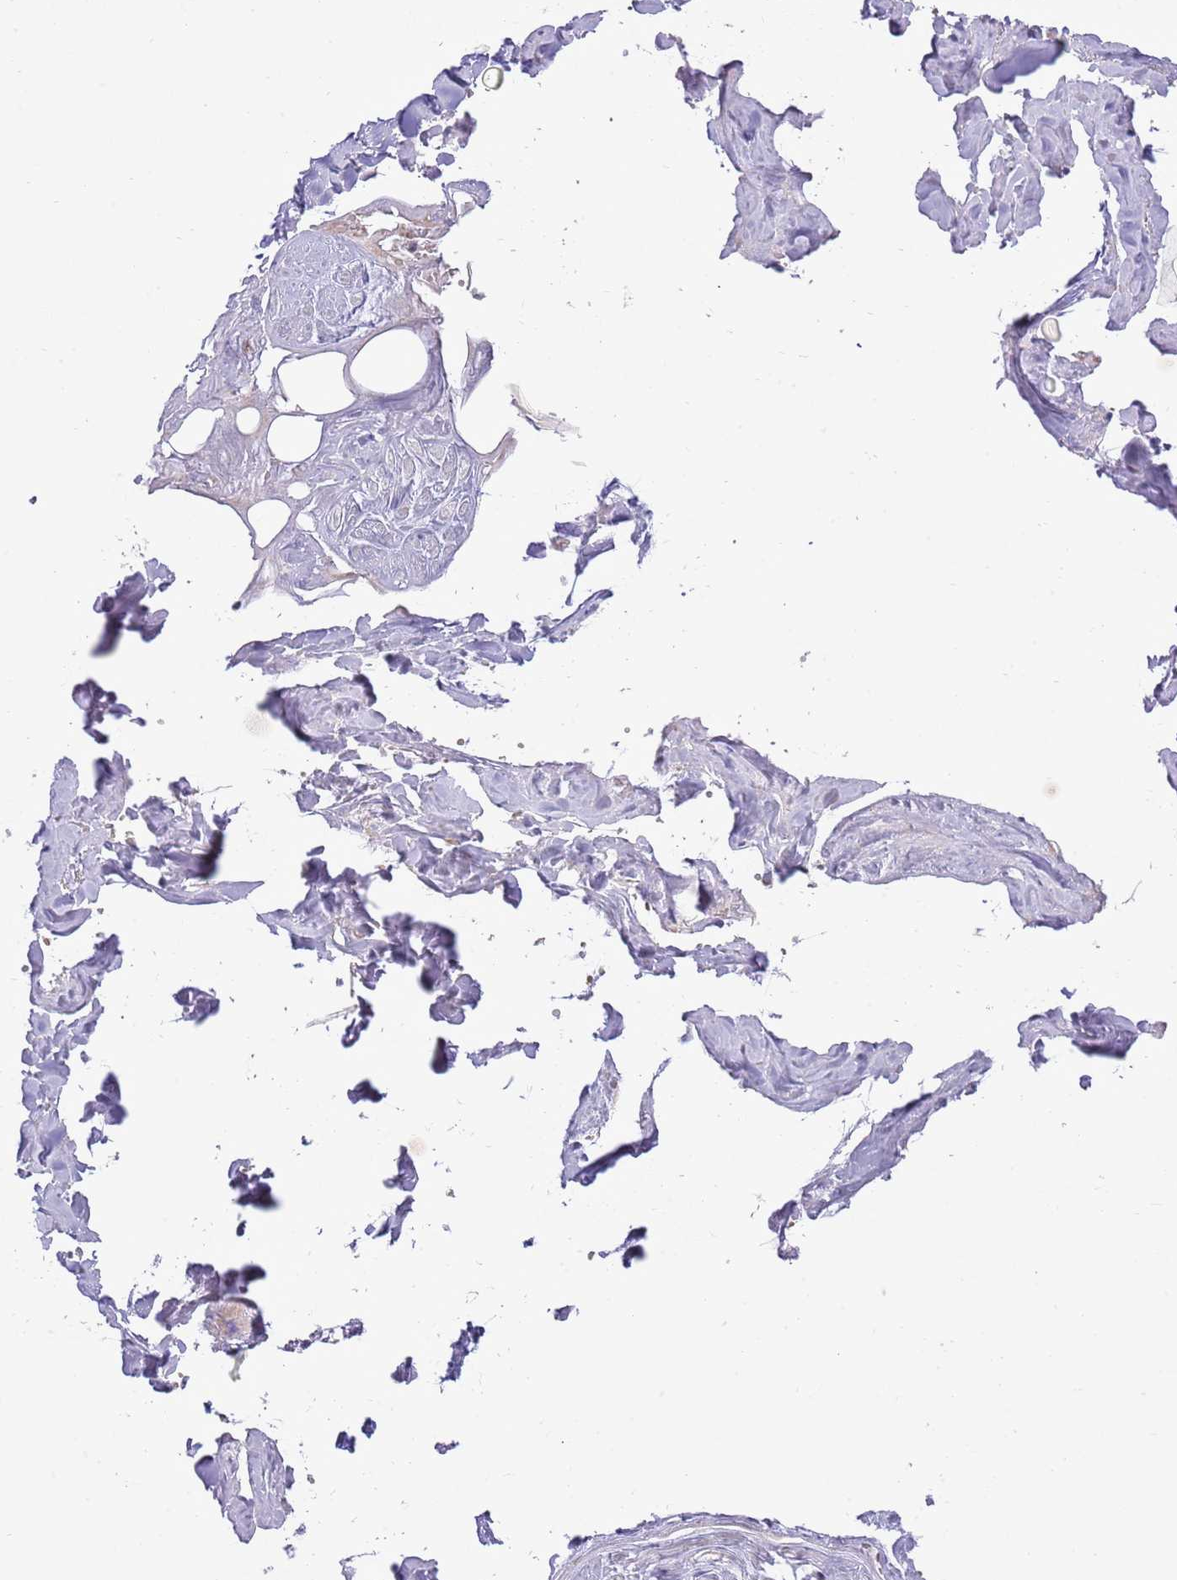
{"staining": {"intensity": "negative", "quantity": "none", "location": "none"}, "tissue": "adipose tissue", "cell_type": "Adipocytes", "image_type": "normal", "snomed": [{"axis": "morphology", "description": "Normal tissue, NOS"}, {"axis": "topography", "description": "Salivary gland"}, {"axis": "topography", "description": "Peripheral nerve tissue"}], "caption": "Protein analysis of normal adipose tissue reveals no significant expression in adipocytes.", "gene": "DAND5", "patient": {"sex": "male", "age": 38}}